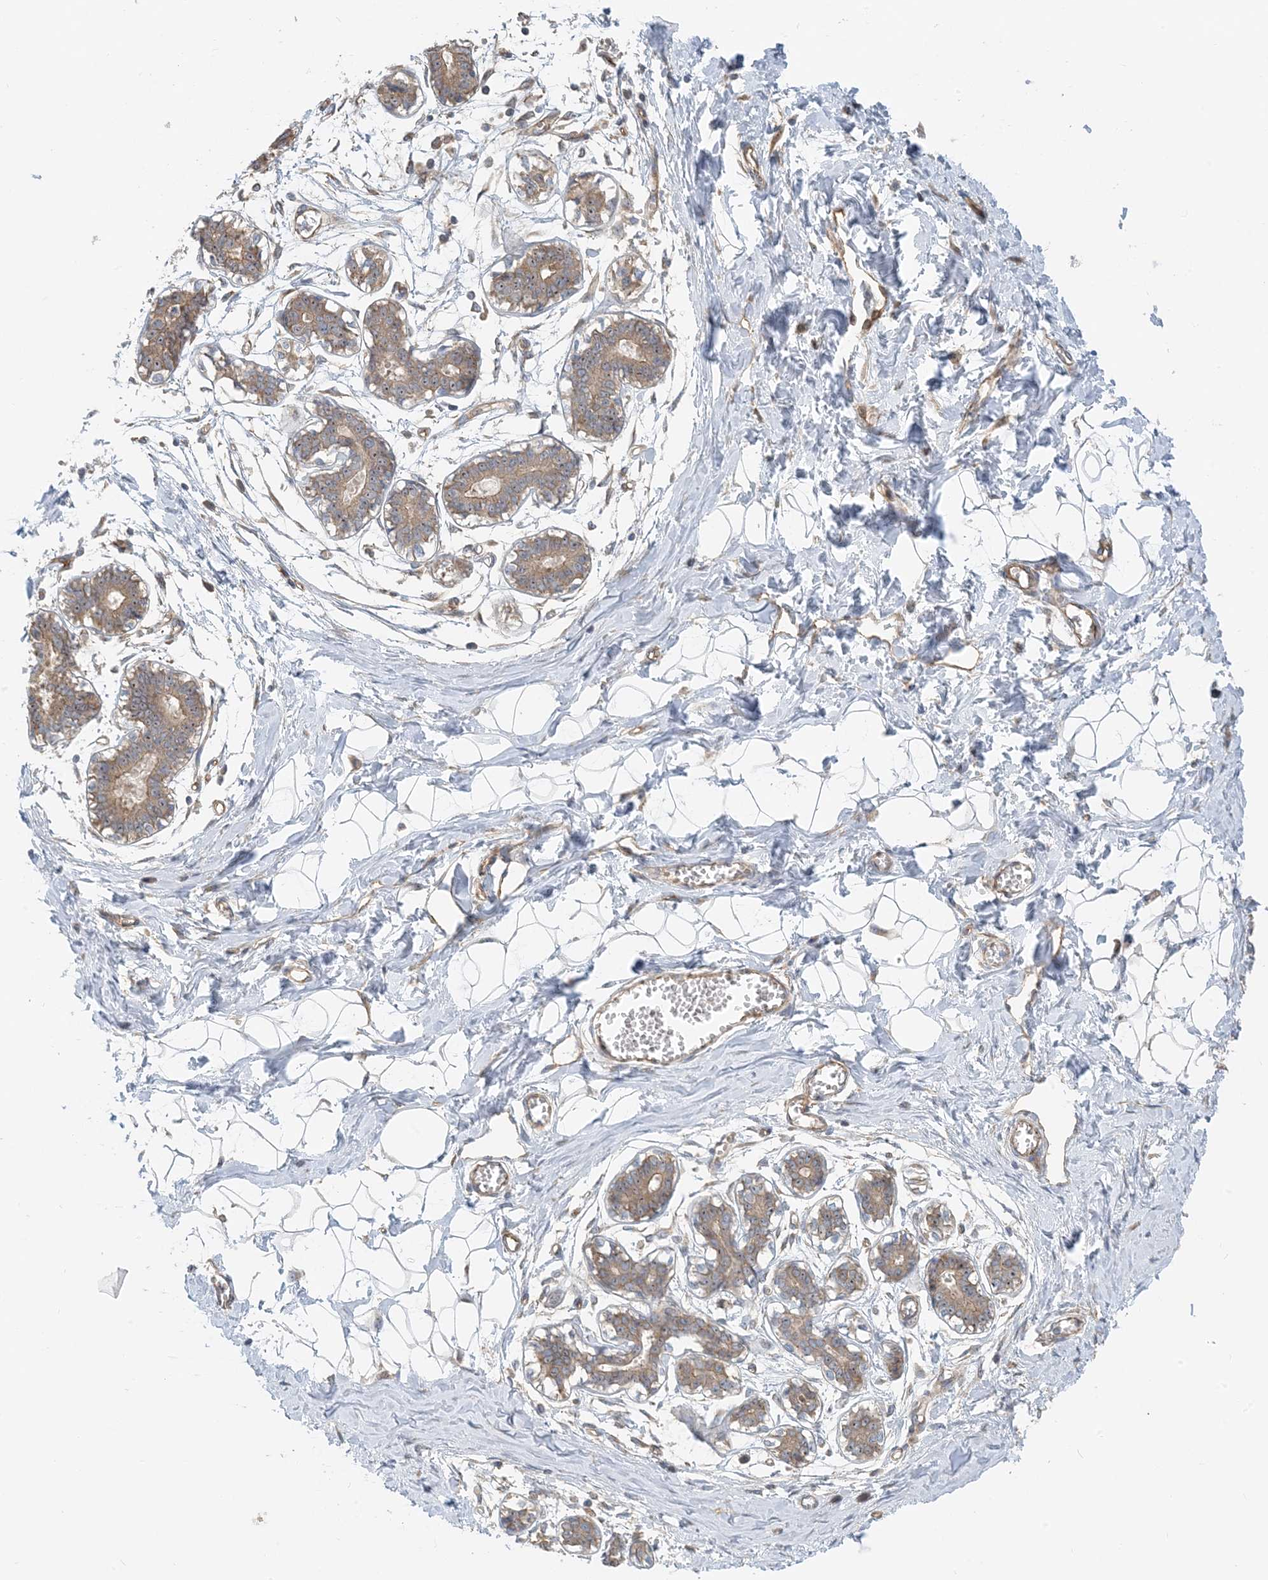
{"staining": {"intensity": "negative", "quantity": "none", "location": "none"}, "tissue": "breast", "cell_type": "Adipocytes", "image_type": "normal", "snomed": [{"axis": "morphology", "description": "Normal tissue, NOS"}, {"axis": "topography", "description": "Breast"}], "caption": "Histopathology image shows no protein expression in adipocytes of normal breast.", "gene": "MYL5", "patient": {"sex": "female", "age": 27}}